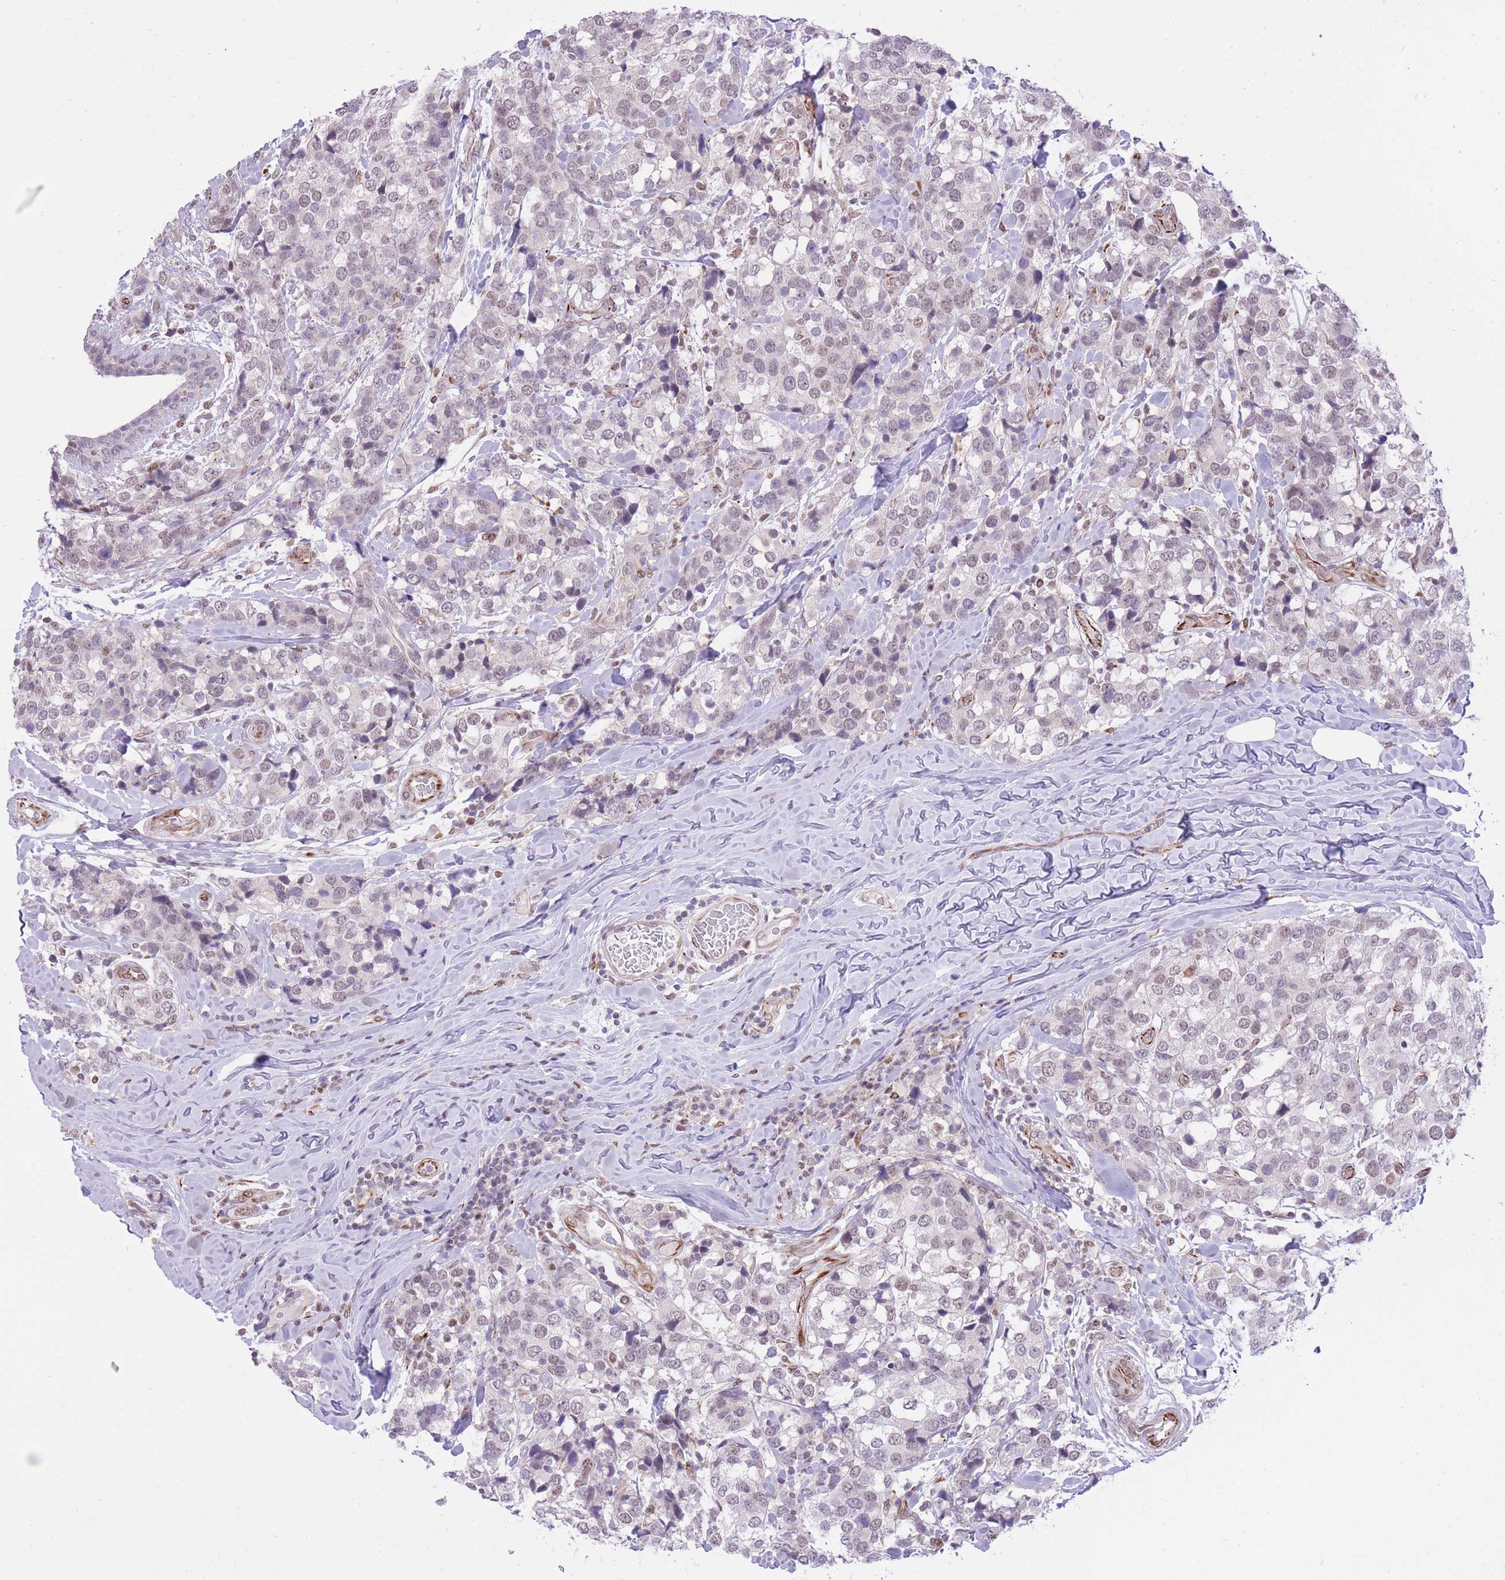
{"staining": {"intensity": "weak", "quantity": "<25%", "location": "nuclear"}, "tissue": "breast cancer", "cell_type": "Tumor cells", "image_type": "cancer", "snomed": [{"axis": "morphology", "description": "Lobular carcinoma"}, {"axis": "topography", "description": "Breast"}], "caption": "Tumor cells show no significant staining in breast lobular carcinoma. (DAB (3,3'-diaminobenzidine) immunohistochemistry (IHC) visualized using brightfield microscopy, high magnification).", "gene": "ELL", "patient": {"sex": "female", "age": 59}}